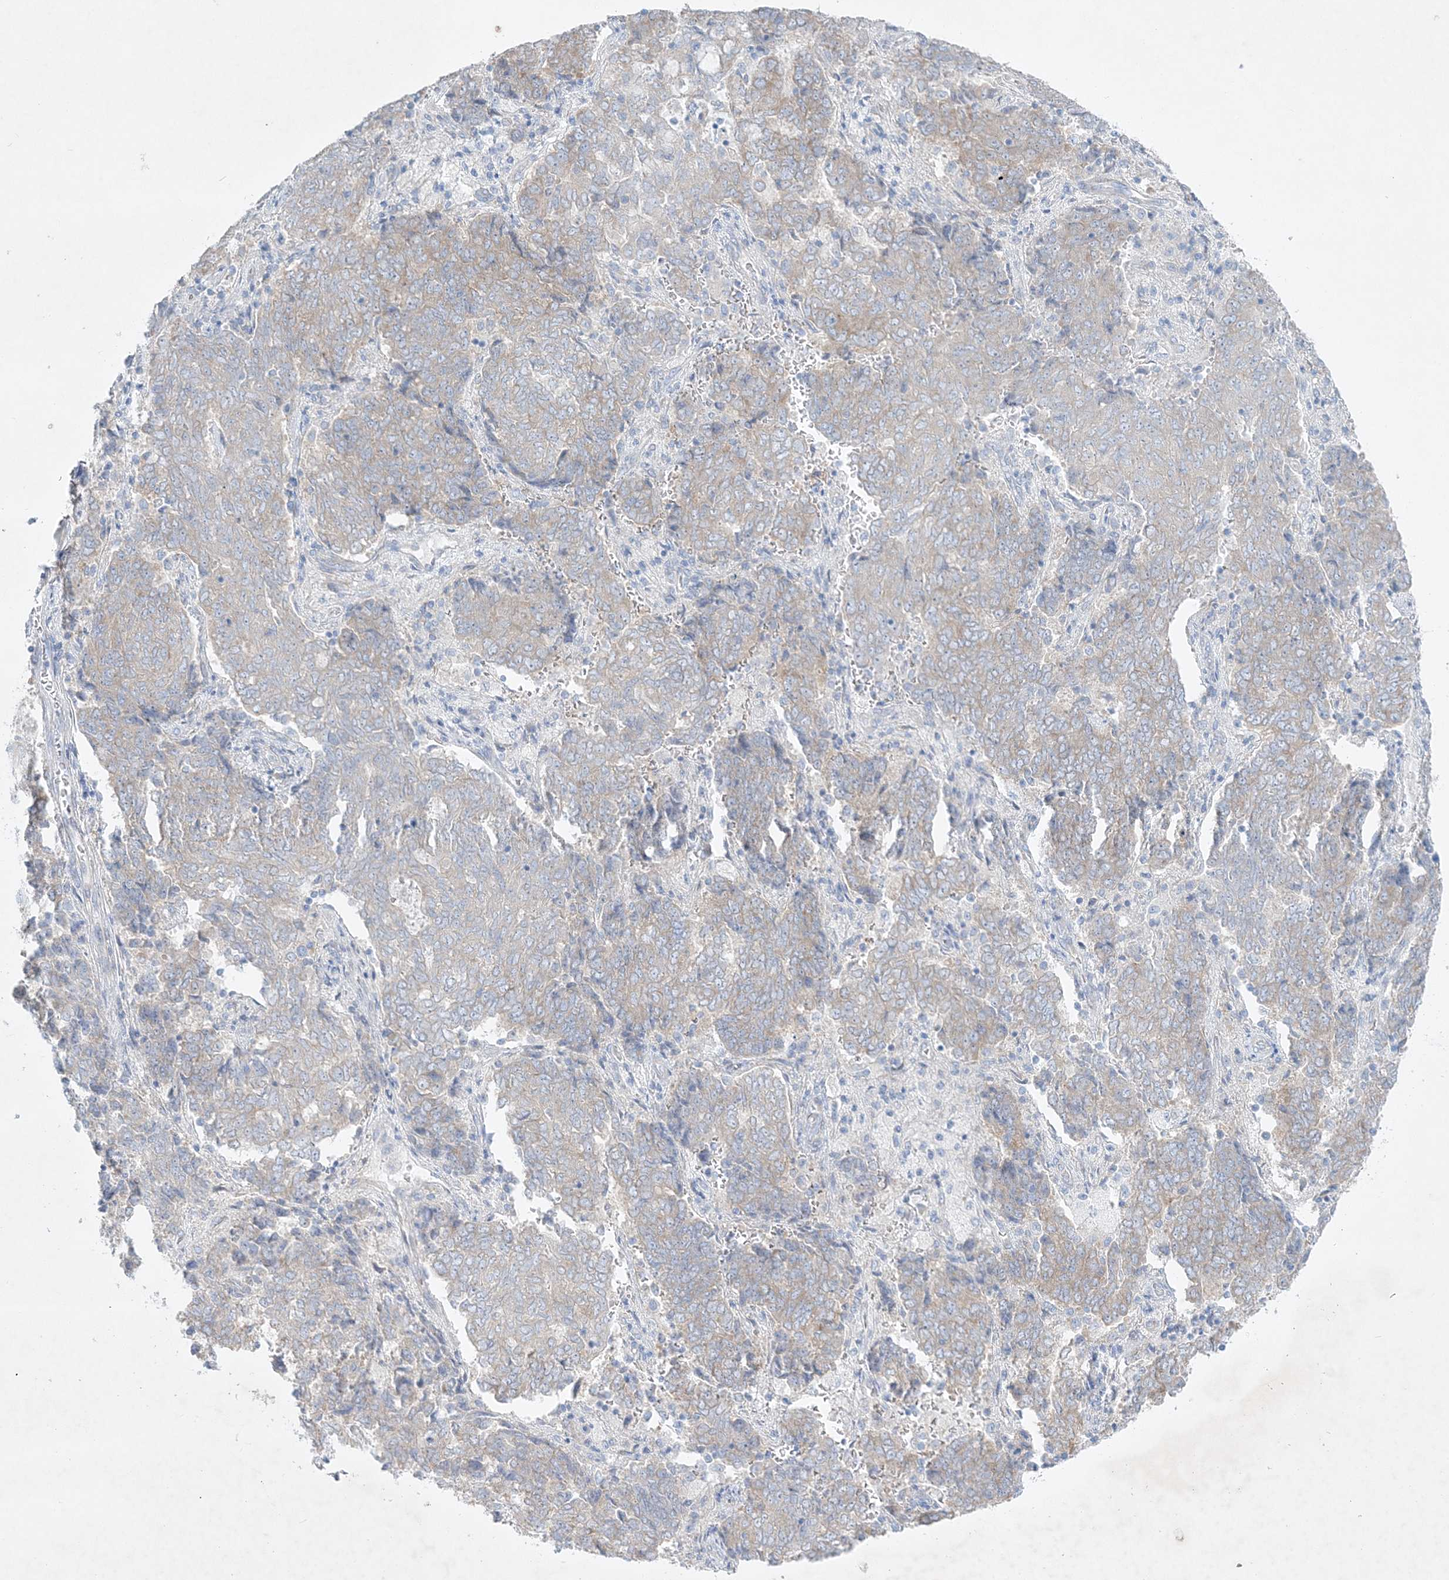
{"staining": {"intensity": "weak", "quantity": "<25%", "location": "cytoplasmic/membranous"}, "tissue": "endometrial cancer", "cell_type": "Tumor cells", "image_type": "cancer", "snomed": [{"axis": "morphology", "description": "Adenocarcinoma, NOS"}, {"axis": "topography", "description": "Endometrium"}], "caption": "This is a image of immunohistochemistry staining of endometrial adenocarcinoma, which shows no positivity in tumor cells.", "gene": "FARSB", "patient": {"sex": "female", "age": 80}}